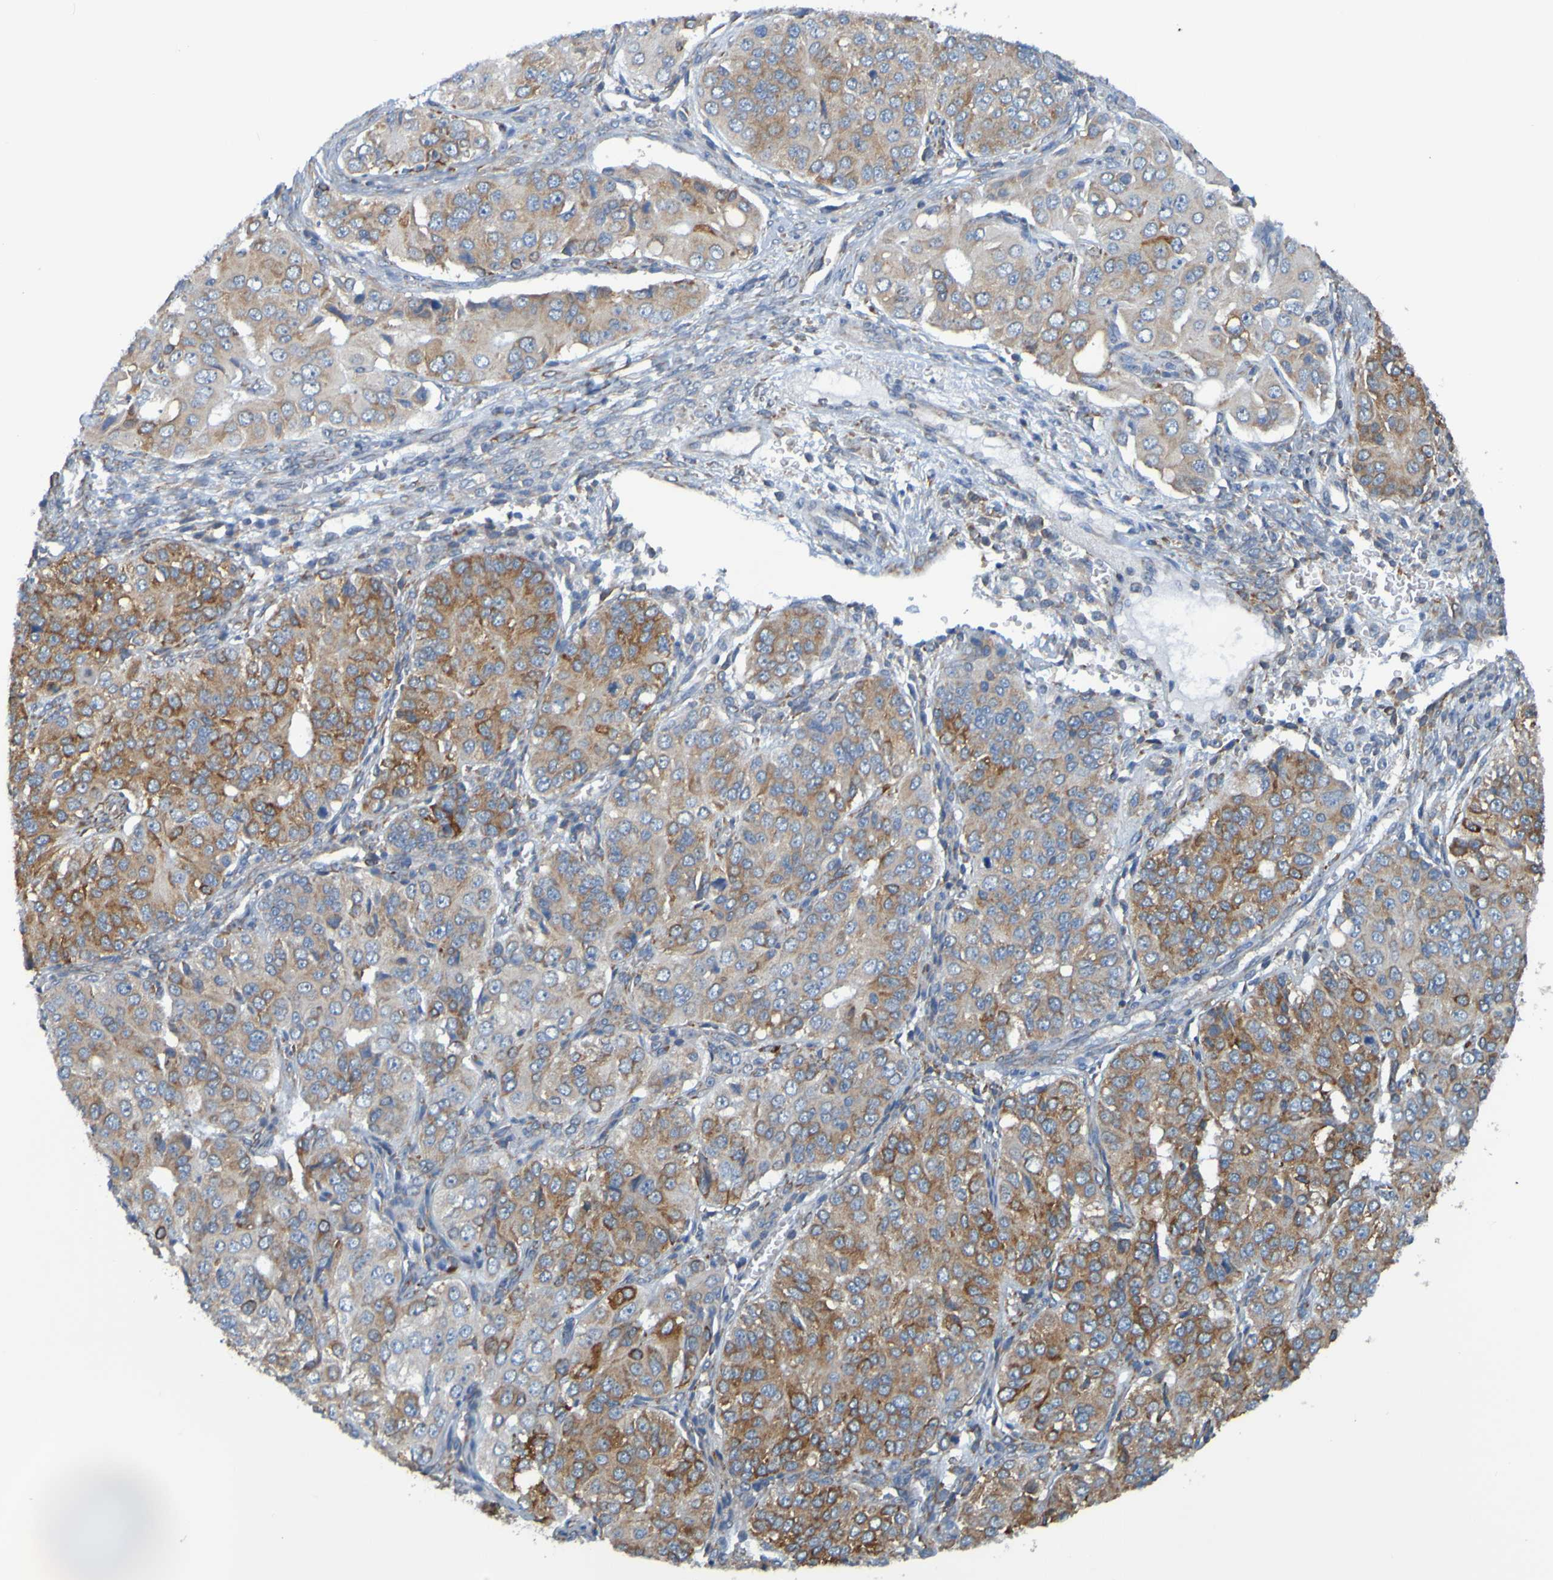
{"staining": {"intensity": "moderate", "quantity": "25%-75%", "location": "cytoplasmic/membranous"}, "tissue": "ovarian cancer", "cell_type": "Tumor cells", "image_type": "cancer", "snomed": [{"axis": "morphology", "description": "Carcinoma, endometroid"}, {"axis": "topography", "description": "Ovary"}], "caption": "Ovarian cancer stained for a protein (brown) displays moderate cytoplasmic/membranous positive staining in approximately 25%-75% of tumor cells.", "gene": "SSR1", "patient": {"sex": "female", "age": 51}}